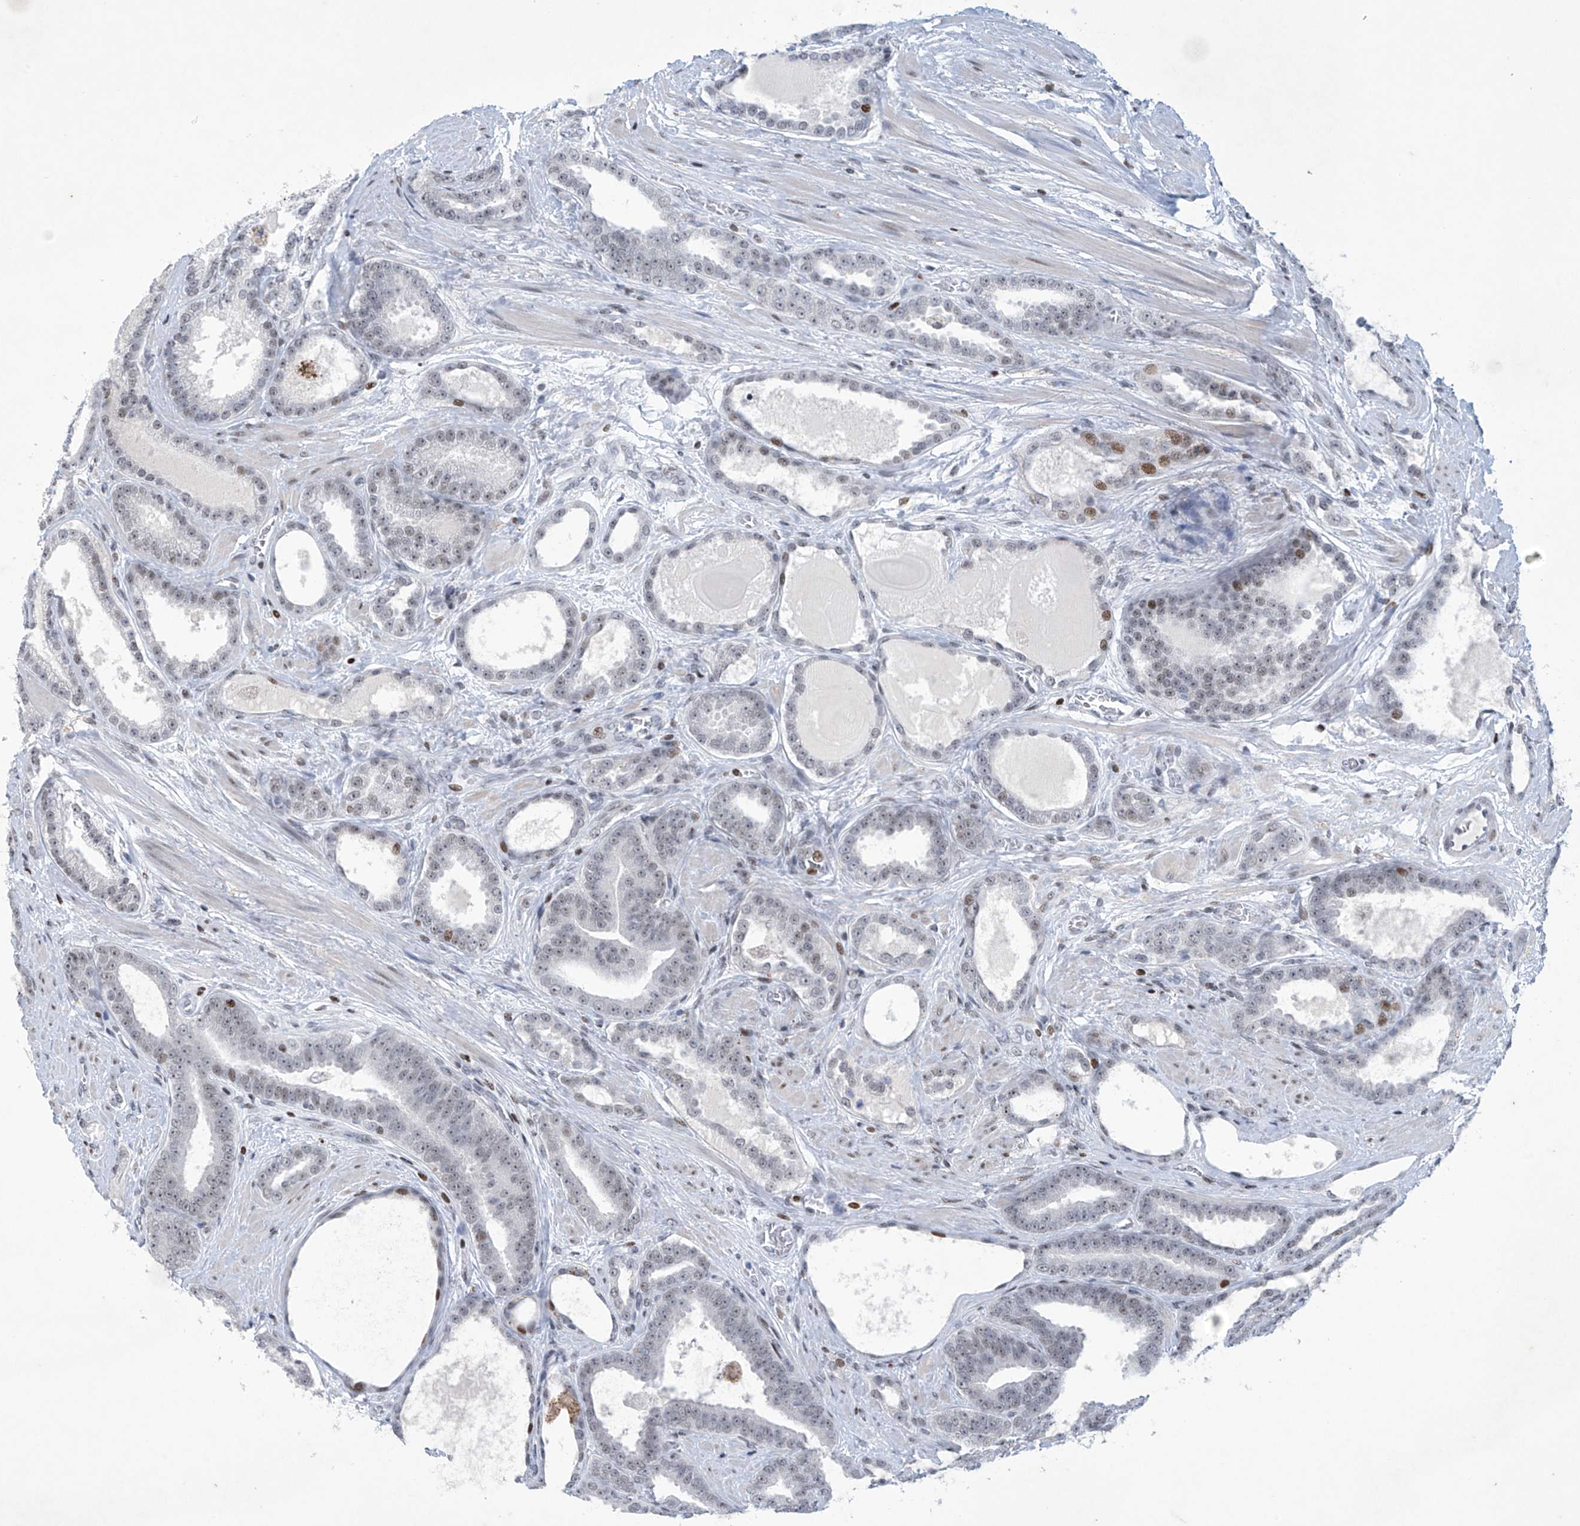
{"staining": {"intensity": "weak", "quantity": "<25%", "location": "nuclear"}, "tissue": "prostate cancer", "cell_type": "Tumor cells", "image_type": "cancer", "snomed": [{"axis": "morphology", "description": "Adenocarcinoma, High grade"}, {"axis": "topography", "description": "Prostate"}], "caption": "Tumor cells show no significant positivity in prostate adenocarcinoma (high-grade). (Brightfield microscopy of DAB IHC at high magnification).", "gene": "RFX7", "patient": {"sex": "male", "age": 60}}